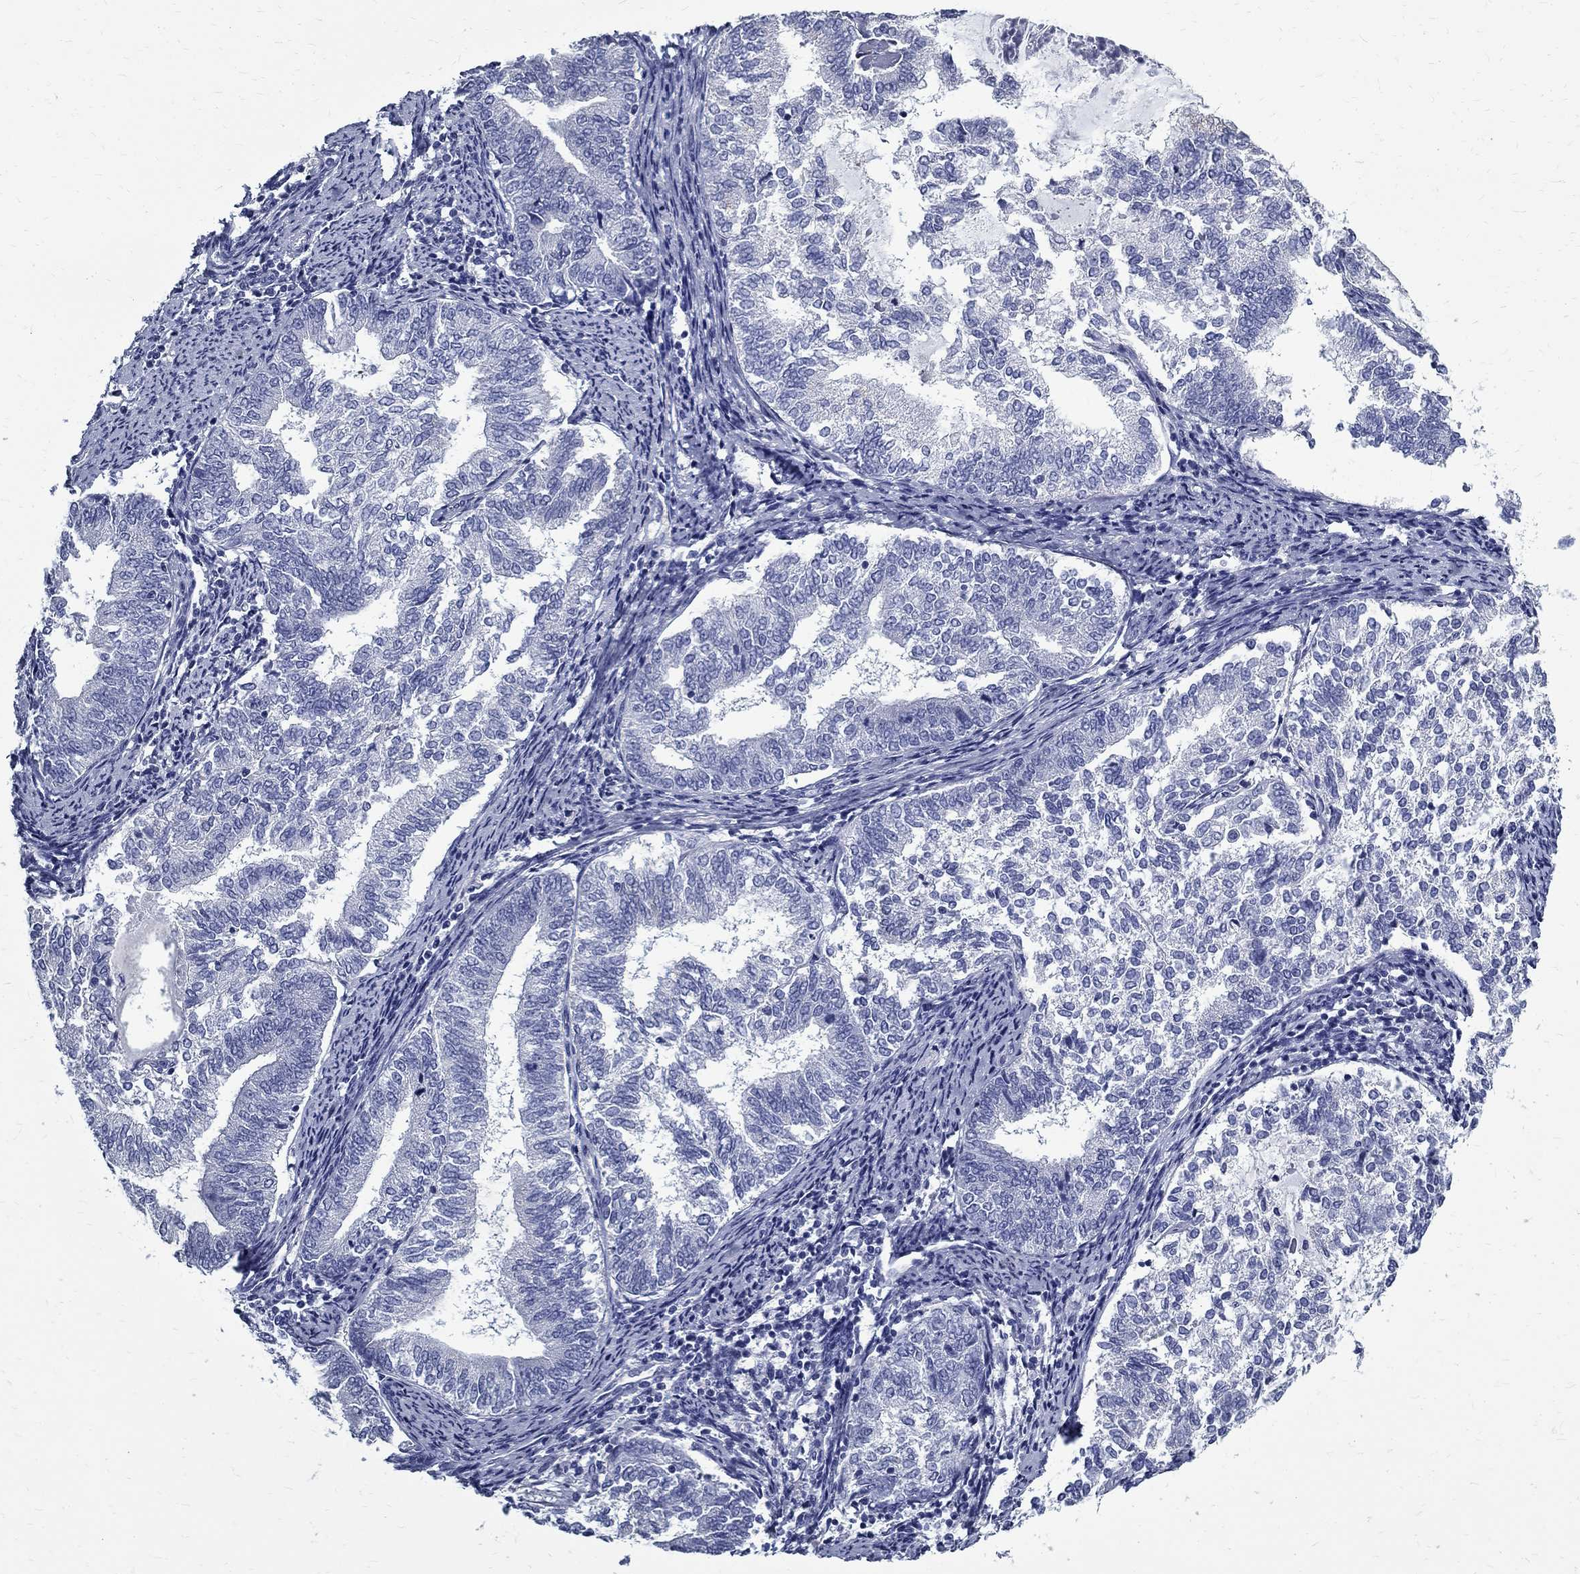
{"staining": {"intensity": "negative", "quantity": "none", "location": "none"}, "tissue": "endometrial cancer", "cell_type": "Tumor cells", "image_type": "cancer", "snomed": [{"axis": "morphology", "description": "Adenocarcinoma, NOS"}, {"axis": "topography", "description": "Endometrium"}], "caption": "The micrograph exhibits no staining of tumor cells in adenocarcinoma (endometrial).", "gene": "TGM4", "patient": {"sex": "female", "age": 65}}